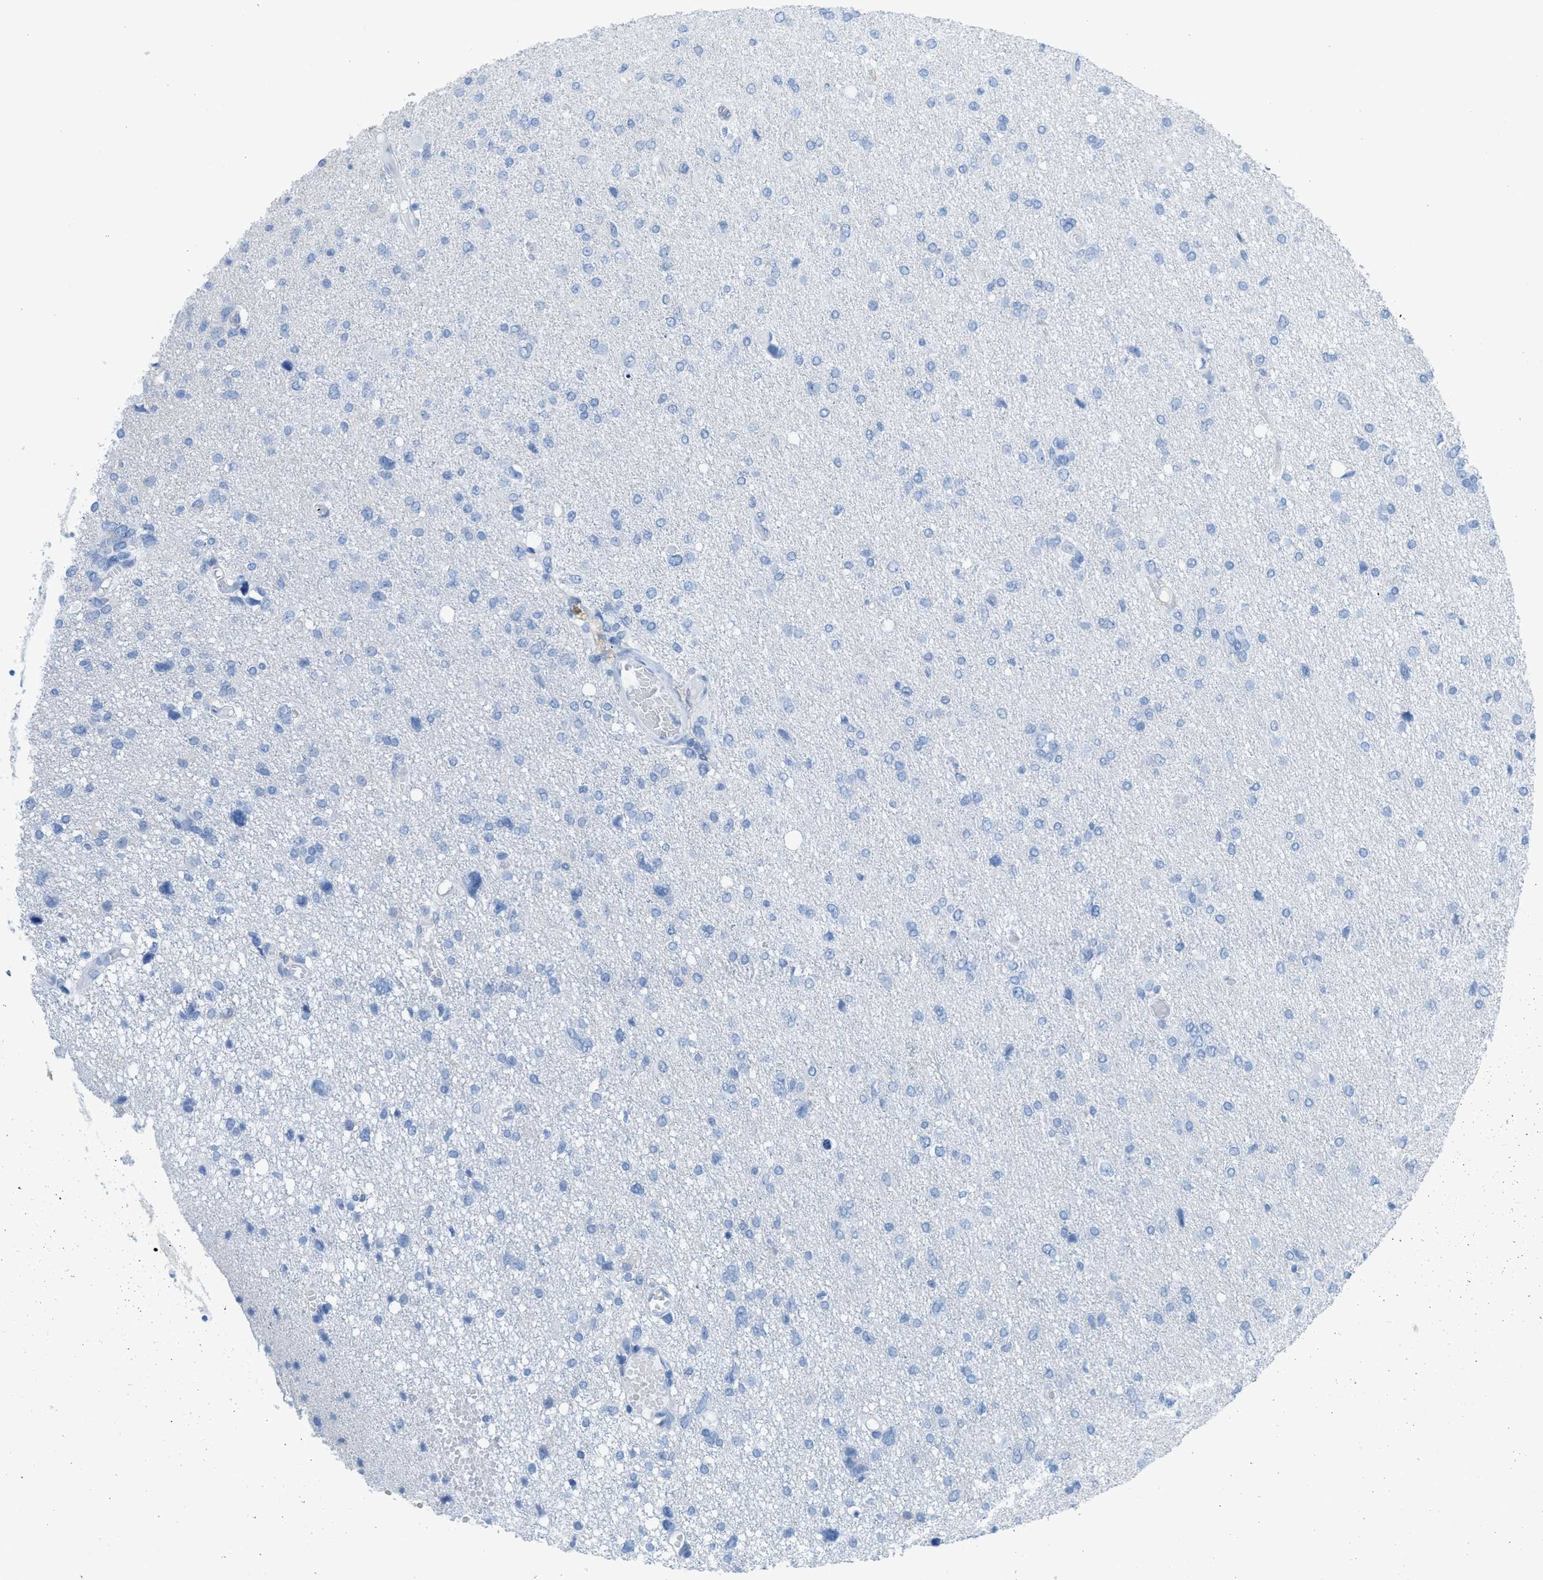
{"staining": {"intensity": "negative", "quantity": "none", "location": "none"}, "tissue": "glioma", "cell_type": "Tumor cells", "image_type": "cancer", "snomed": [{"axis": "morphology", "description": "Glioma, malignant, High grade"}, {"axis": "topography", "description": "Brain"}], "caption": "The image displays no staining of tumor cells in glioma. The staining was performed using DAB to visualize the protein expression in brown, while the nuclei were stained in blue with hematoxylin (Magnification: 20x).", "gene": "ASGR1", "patient": {"sex": "female", "age": 59}}